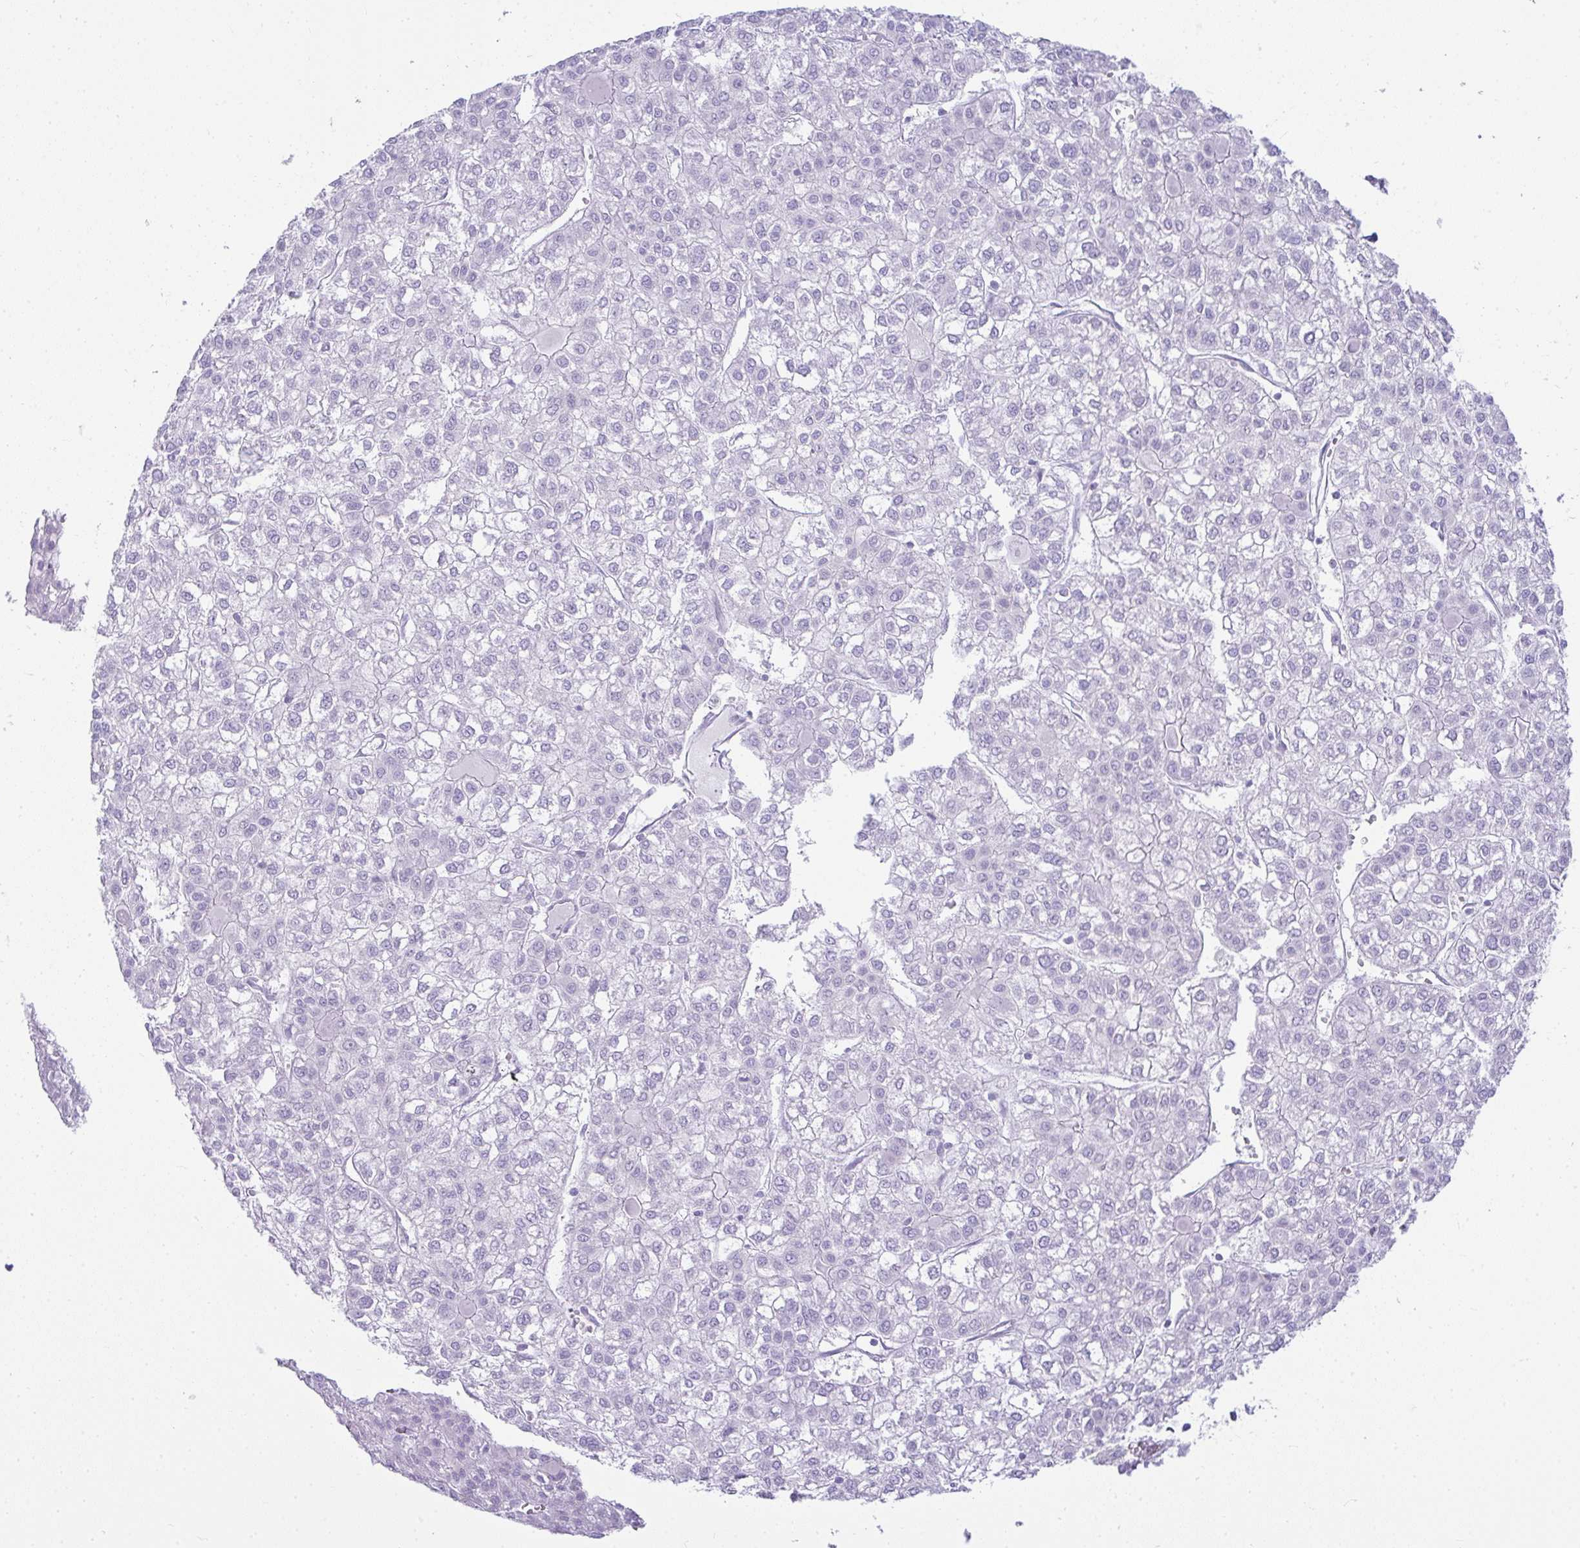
{"staining": {"intensity": "negative", "quantity": "none", "location": "none"}, "tissue": "liver cancer", "cell_type": "Tumor cells", "image_type": "cancer", "snomed": [{"axis": "morphology", "description": "Carcinoma, Hepatocellular, NOS"}, {"axis": "topography", "description": "Liver"}], "caption": "This is an immunohistochemistry (IHC) histopathology image of human liver hepatocellular carcinoma. There is no positivity in tumor cells.", "gene": "RASL10A", "patient": {"sex": "female", "age": 43}}